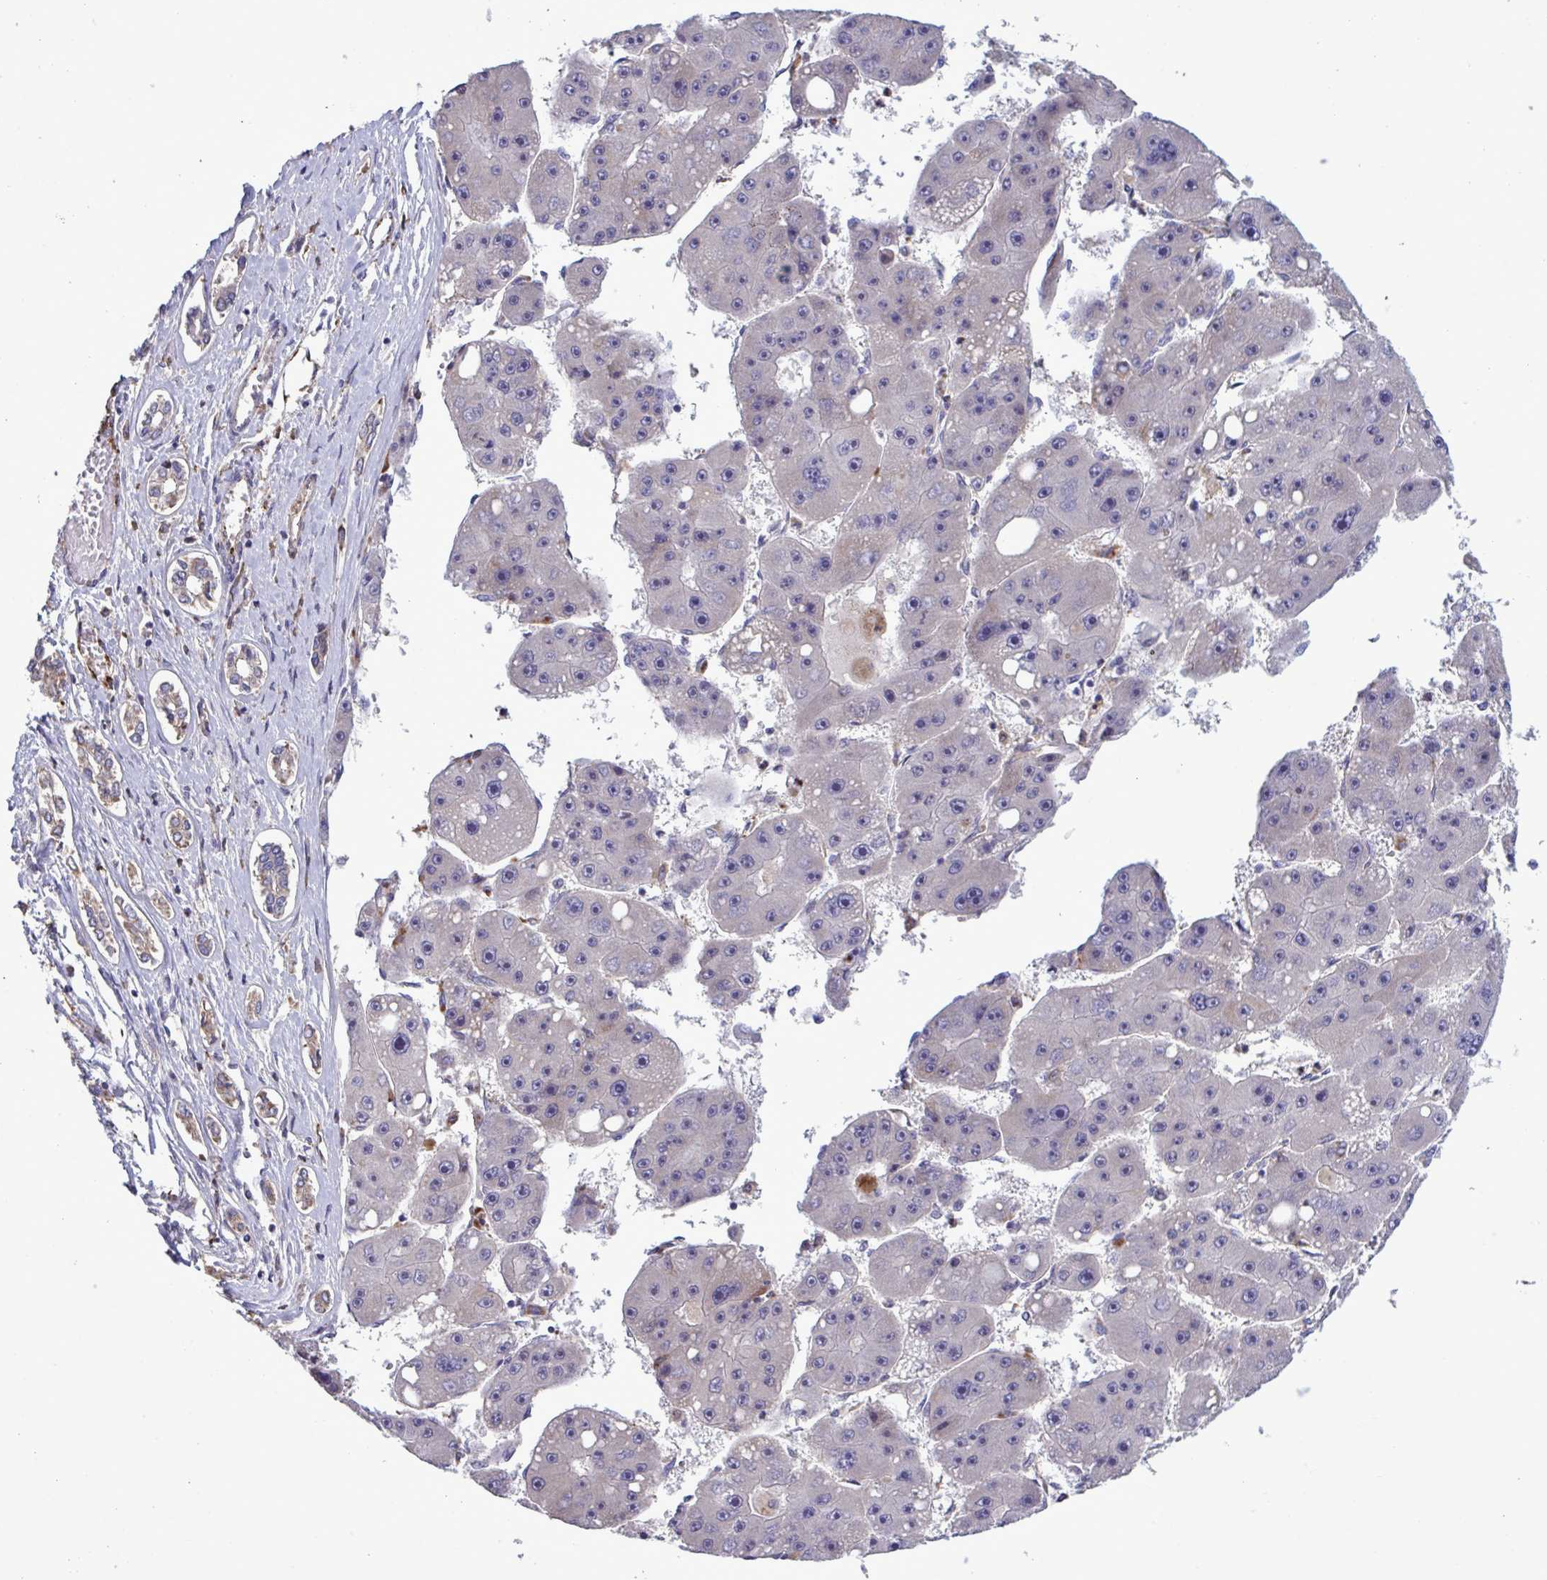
{"staining": {"intensity": "negative", "quantity": "none", "location": "none"}, "tissue": "liver cancer", "cell_type": "Tumor cells", "image_type": "cancer", "snomed": [{"axis": "morphology", "description": "Carcinoma, Hepatocellular, NOS"}, {"axis": "topography", "description": "Liver"}], "caption": "Immunohistochemical staining of human liver cancer demonstrates no significant positivity in tumor cells.", "gene": "CD101", "patient": {"sex": "female", "age": 61}}